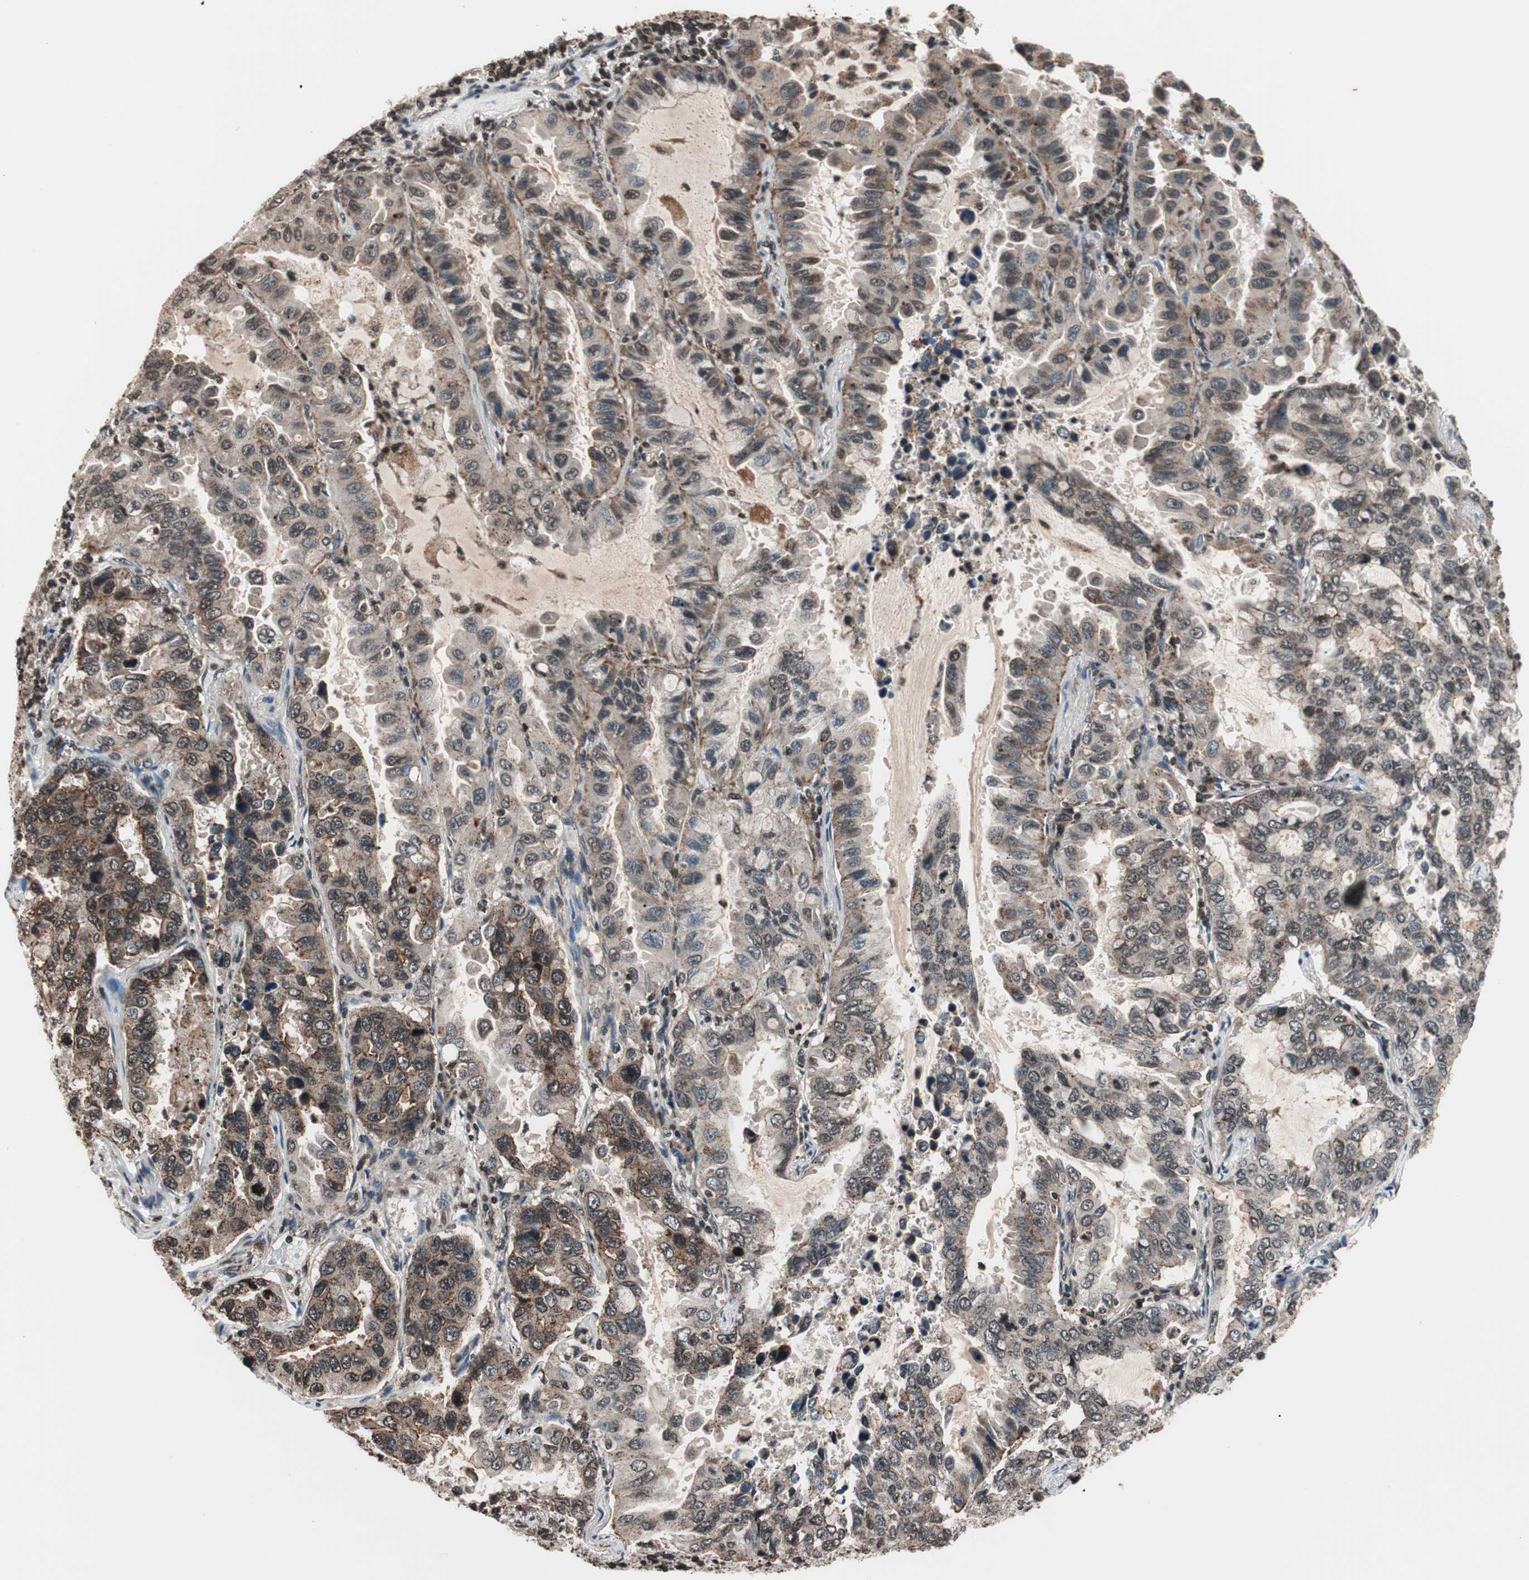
{"staining": {"intensity": "weak", "quantity": ">75%", "location": "cytoplasmic/membranous,nuclear"}, "tissue": "lung cancer", "cell_type": "Tumor cells", "image_type": "cancer", "snomed": [{"axis": "morphology", "description": "Adenocarcinoma, NOS"}, {"axis": "topography", "description": "Lung"}], "caption": "A photomicrograph of lung cancer (adenocarcinoma) stained for a protein shows weak cytoplasmic/membranous and nuclear brown staining in tumor cells.", "gene": "RFC1", "patient": {"sex": "male", "age": 64}}